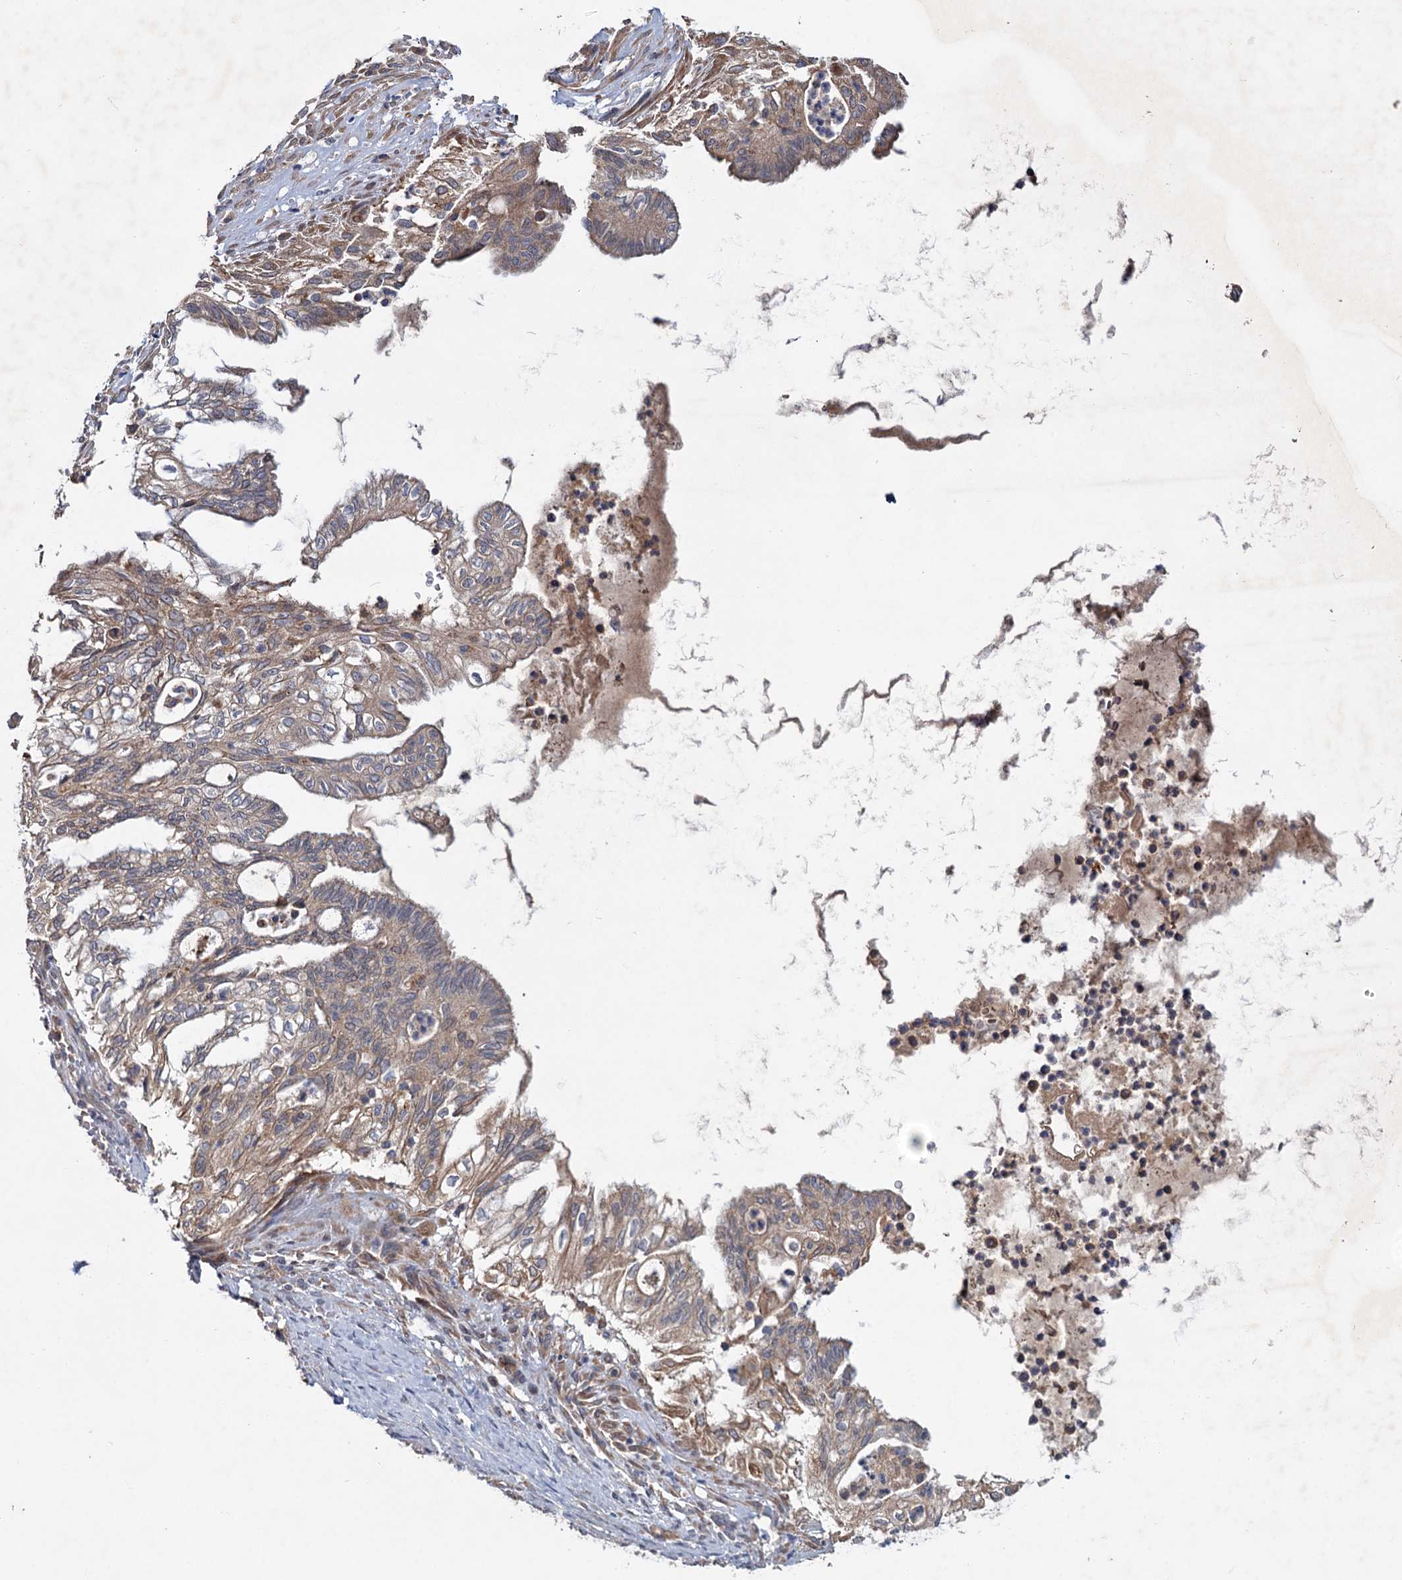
{"staining": {"intensity": "weak", "quantity": "25%-75%", "location": "cytoplasmic/membranous"}, "tissue": "lung cancer", "cell_type": "Tumor cells", "image_type": "cancer", "snomed": [{"axis": "morphology", "description": "Adenocarcinoma, NOS"}, {"axis": "topography", "description": "Lung"}], "caption": "An image showing weak cytoplasmic/membranous positivity in approximately 25%-75% of tumor cells in lung adenocarcinoma, as visualized by brown immunohistochemical staining.", "gene": "MTRR", "patient": {"sex": "female", "age": 70}}